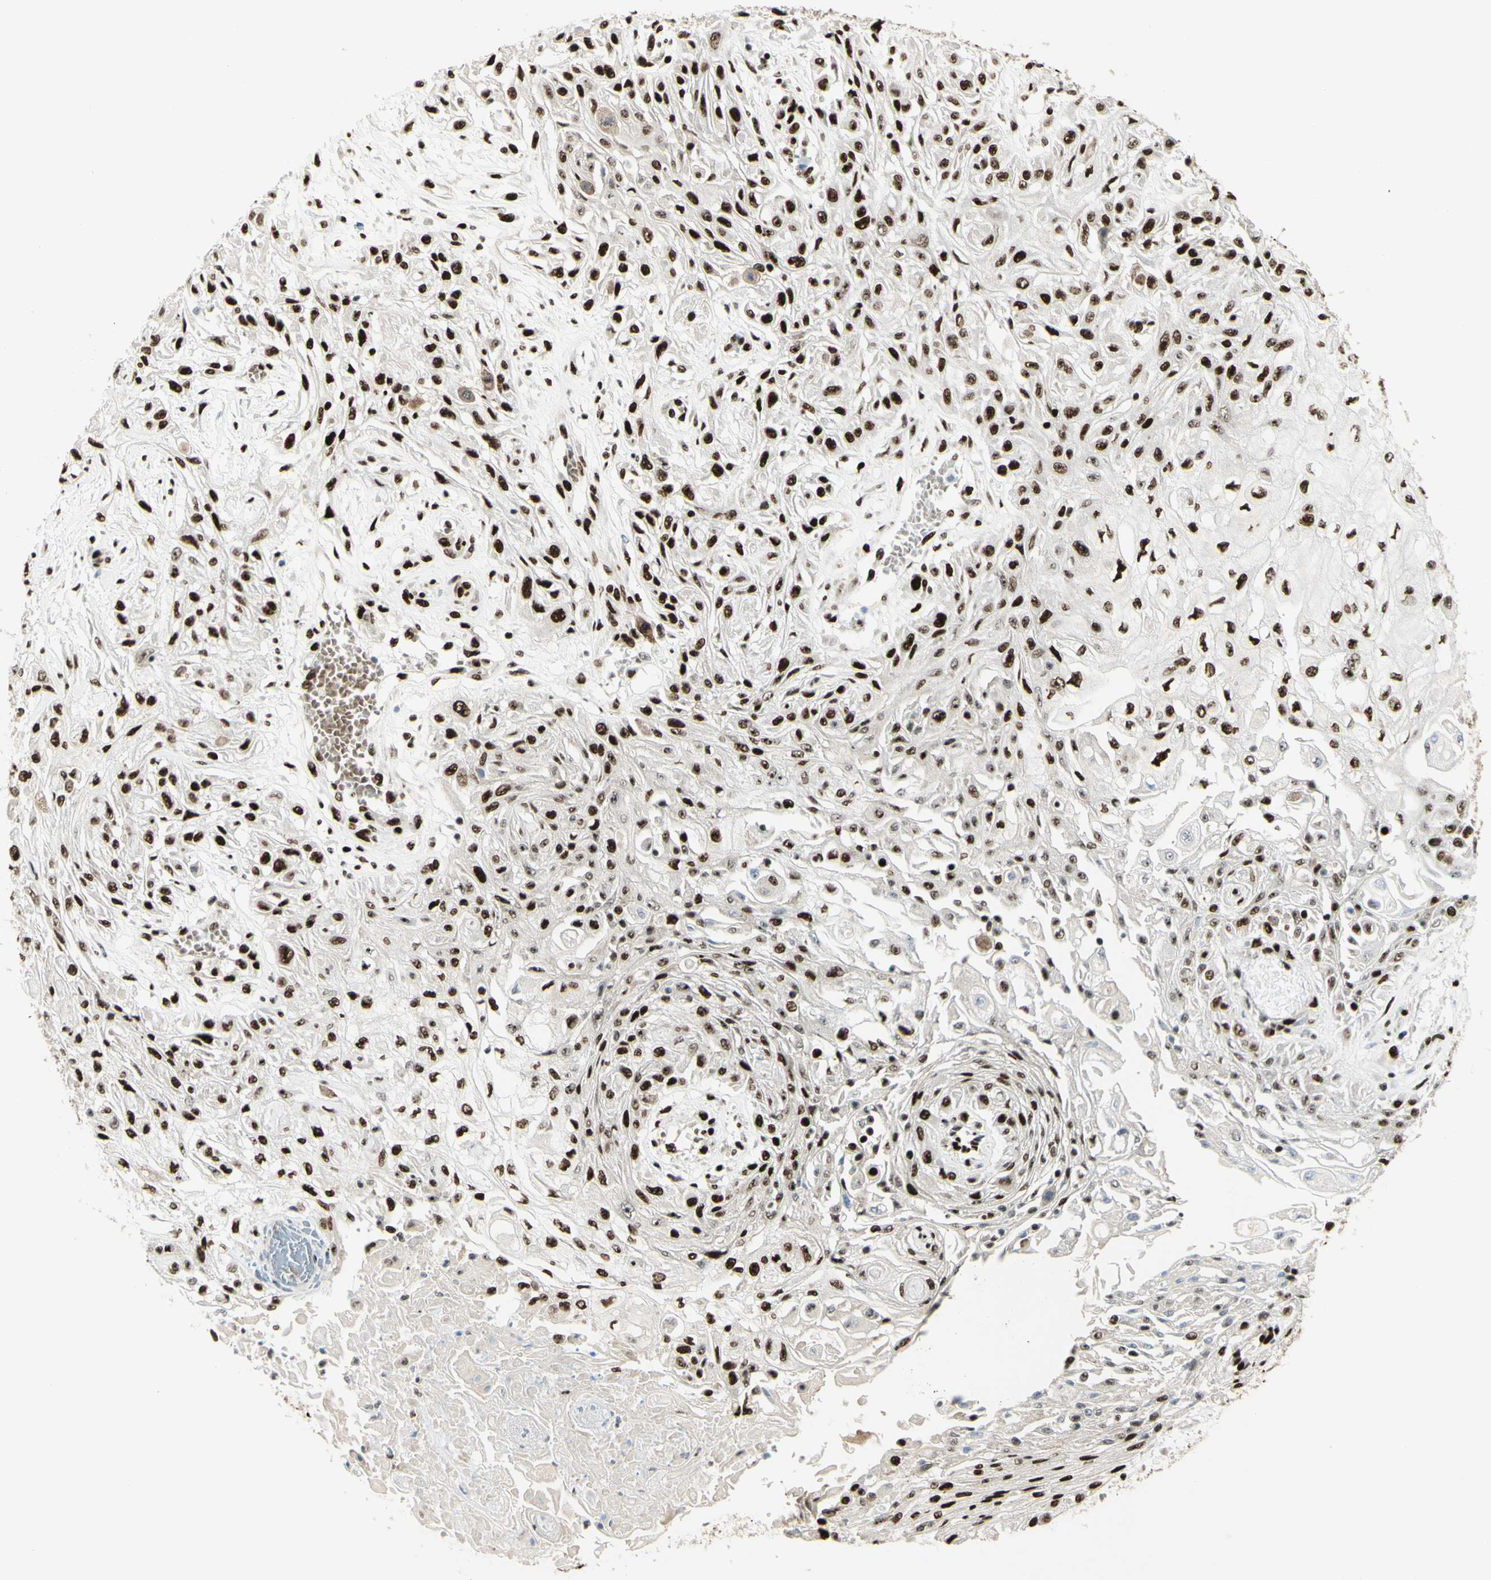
{"staining": {"intensity": "strong", "quantity": ">75%", "location": "nuclear"}, "tissue": "skin cancer", "cell_type": "Tumor cells", "image_type": "cancer", "snomed": [{"axis": "morphology", "description": "Squamous cell carcinoma, NOS"}, {"axis": "topography", "description": "Skin"}], "caption": "Immunohistochemical staining of human skin cancer displays strong nuclear protein staining in approximately >75% of tumor cells.", "gene": "DHX9", "patient": {"sex": "male", "age": 75}}